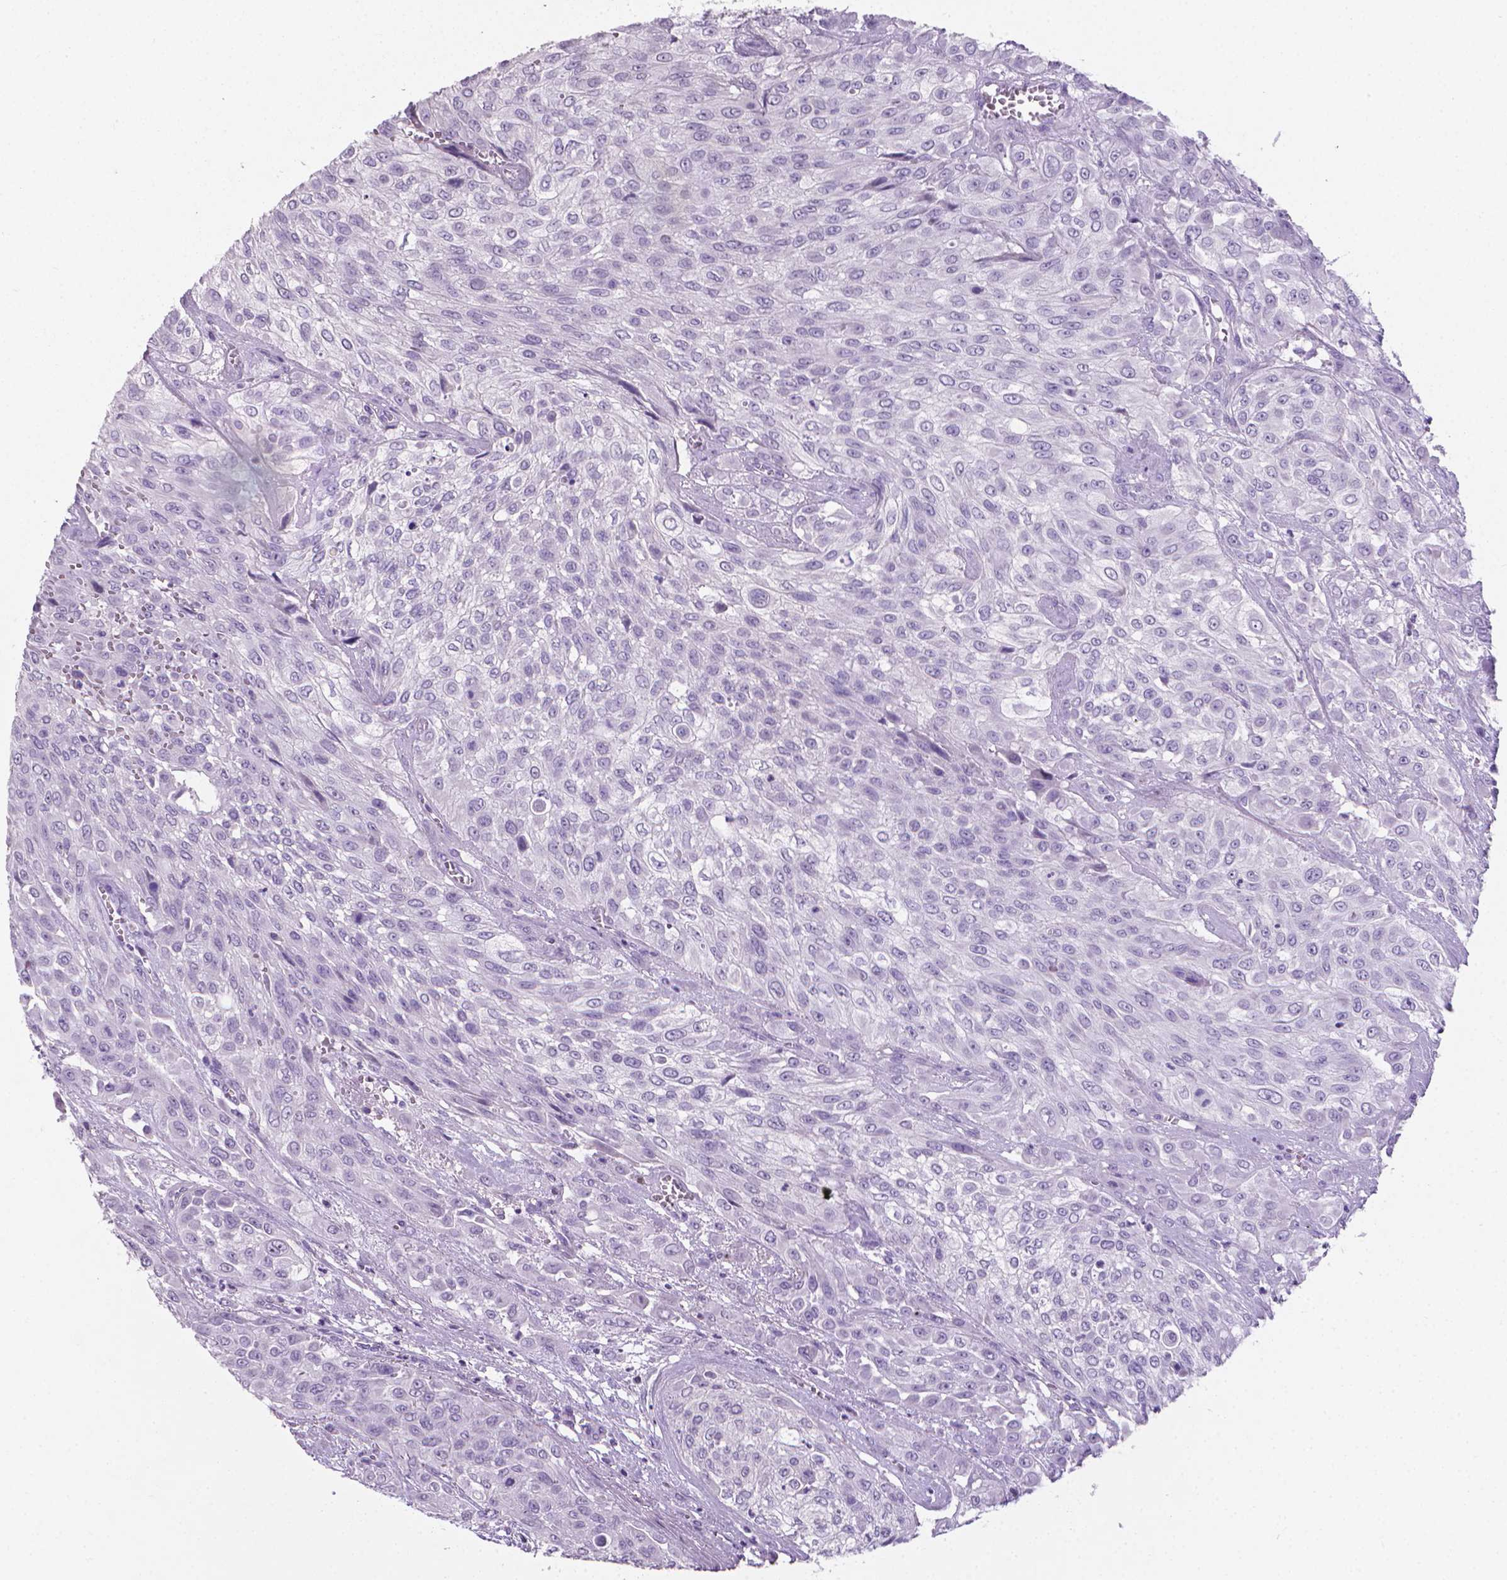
{"staining": {"intensity": "negative", "quantity": "none", "location": "none"}, "tissue": "urothelial cancer", "cell_type": "Tumor cells", "image_type": "cancer", "snomed": [{"axis": "morphology", "description": "Urothelial carcinoma, High grade"}, {"axis": "topography", "description": "Urinary bladder"}], "caption": "An immunohistochemistry (IHC) photomicrograph of urothelial cancer is shown. There is no staining in tumor cells of urothelial cancer. The staining was performed using DAB to visualize the protein expression in brown, while the nuclei were stained in blue with hematoxylin (Magnification: 20x).", "gene": "XPNPEP2", "patient": {"sex": "male", "age": 57}}